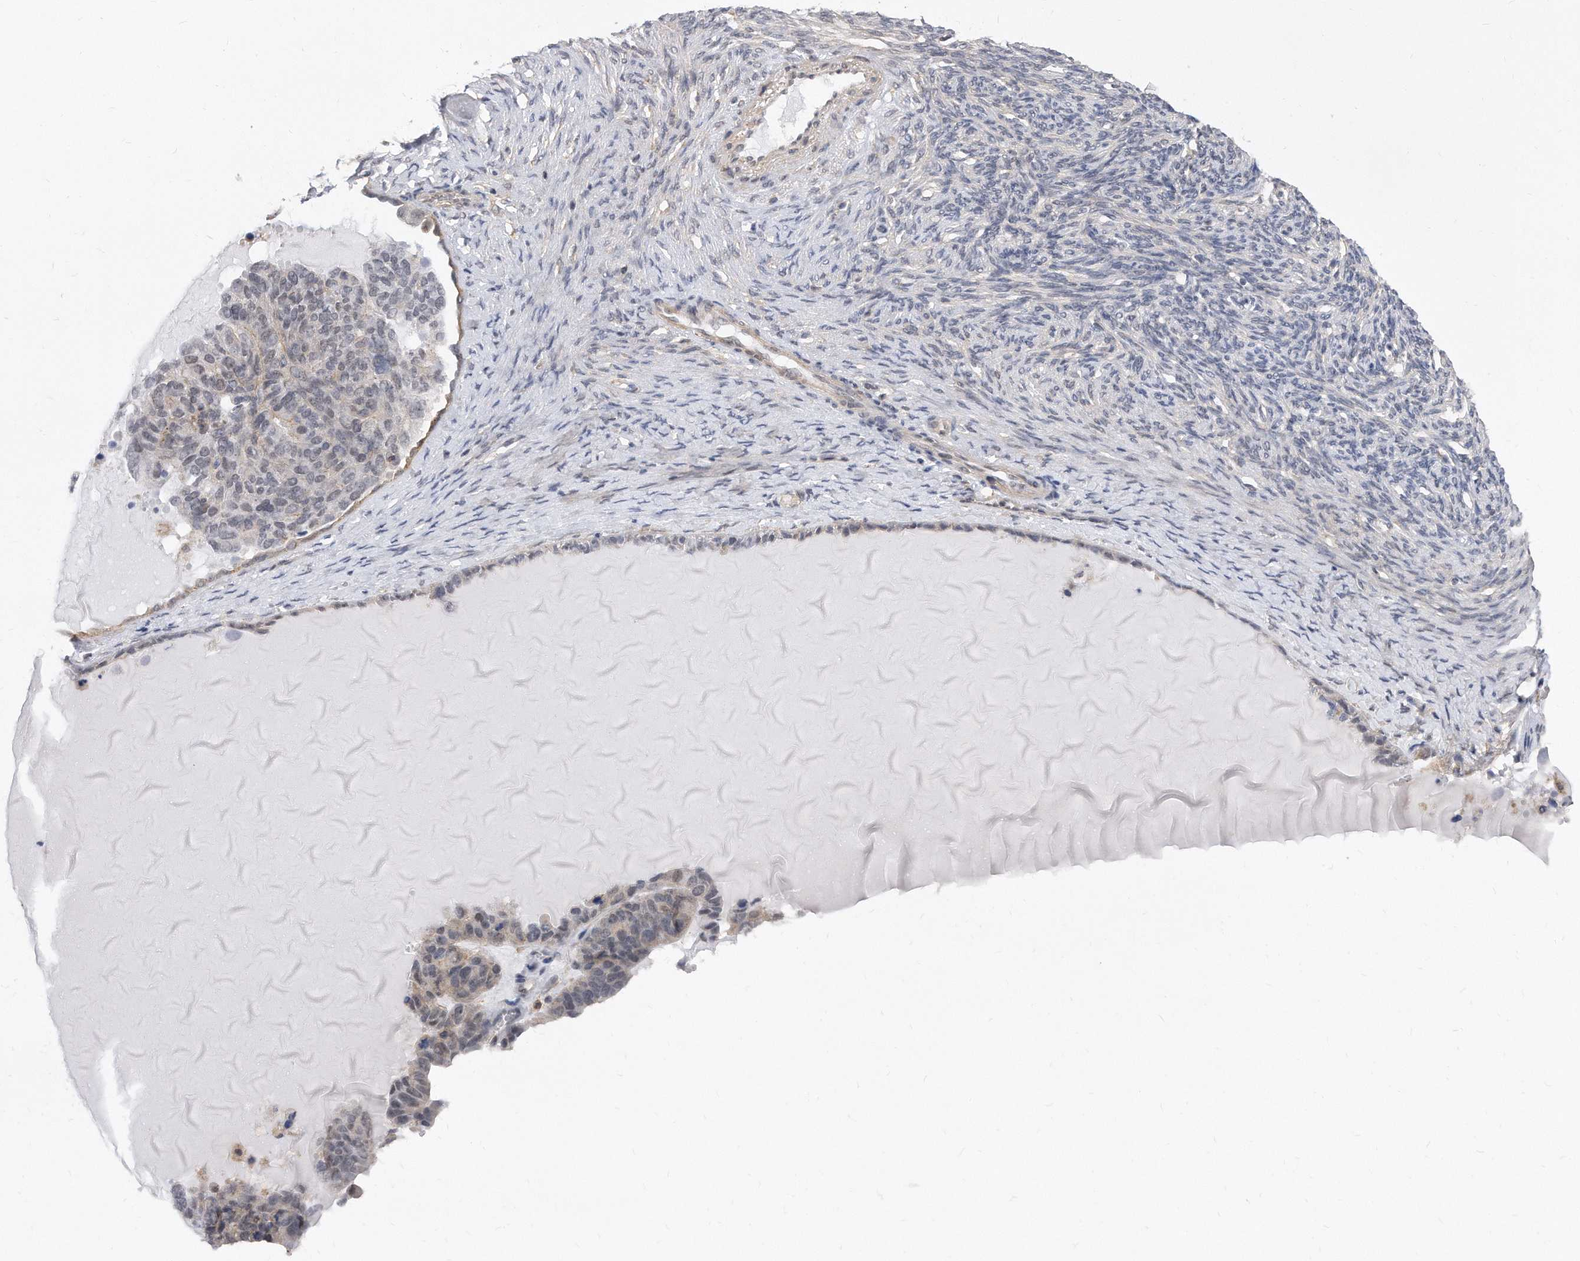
{"staining": {"intensity": "negative", "quantity": "none", "location": "none"}, "tissue": "ovarian cancer", "cell_type": "Tumor cells", "image_type": "cancer", "snomed": [{"axis": "morphology", "description": "Cystadenocarcinoma, serous, NOS"}, {"axis": "topography", "description": "Ovary"}], "caption": "Immunohistochemistry image of ovarian serous cystadenocarcinoma stained for a protein (brown), which reveals no staining in tumor cells.", "gene": "TCP1", "patient": {"sex": "female", "age": 44}}